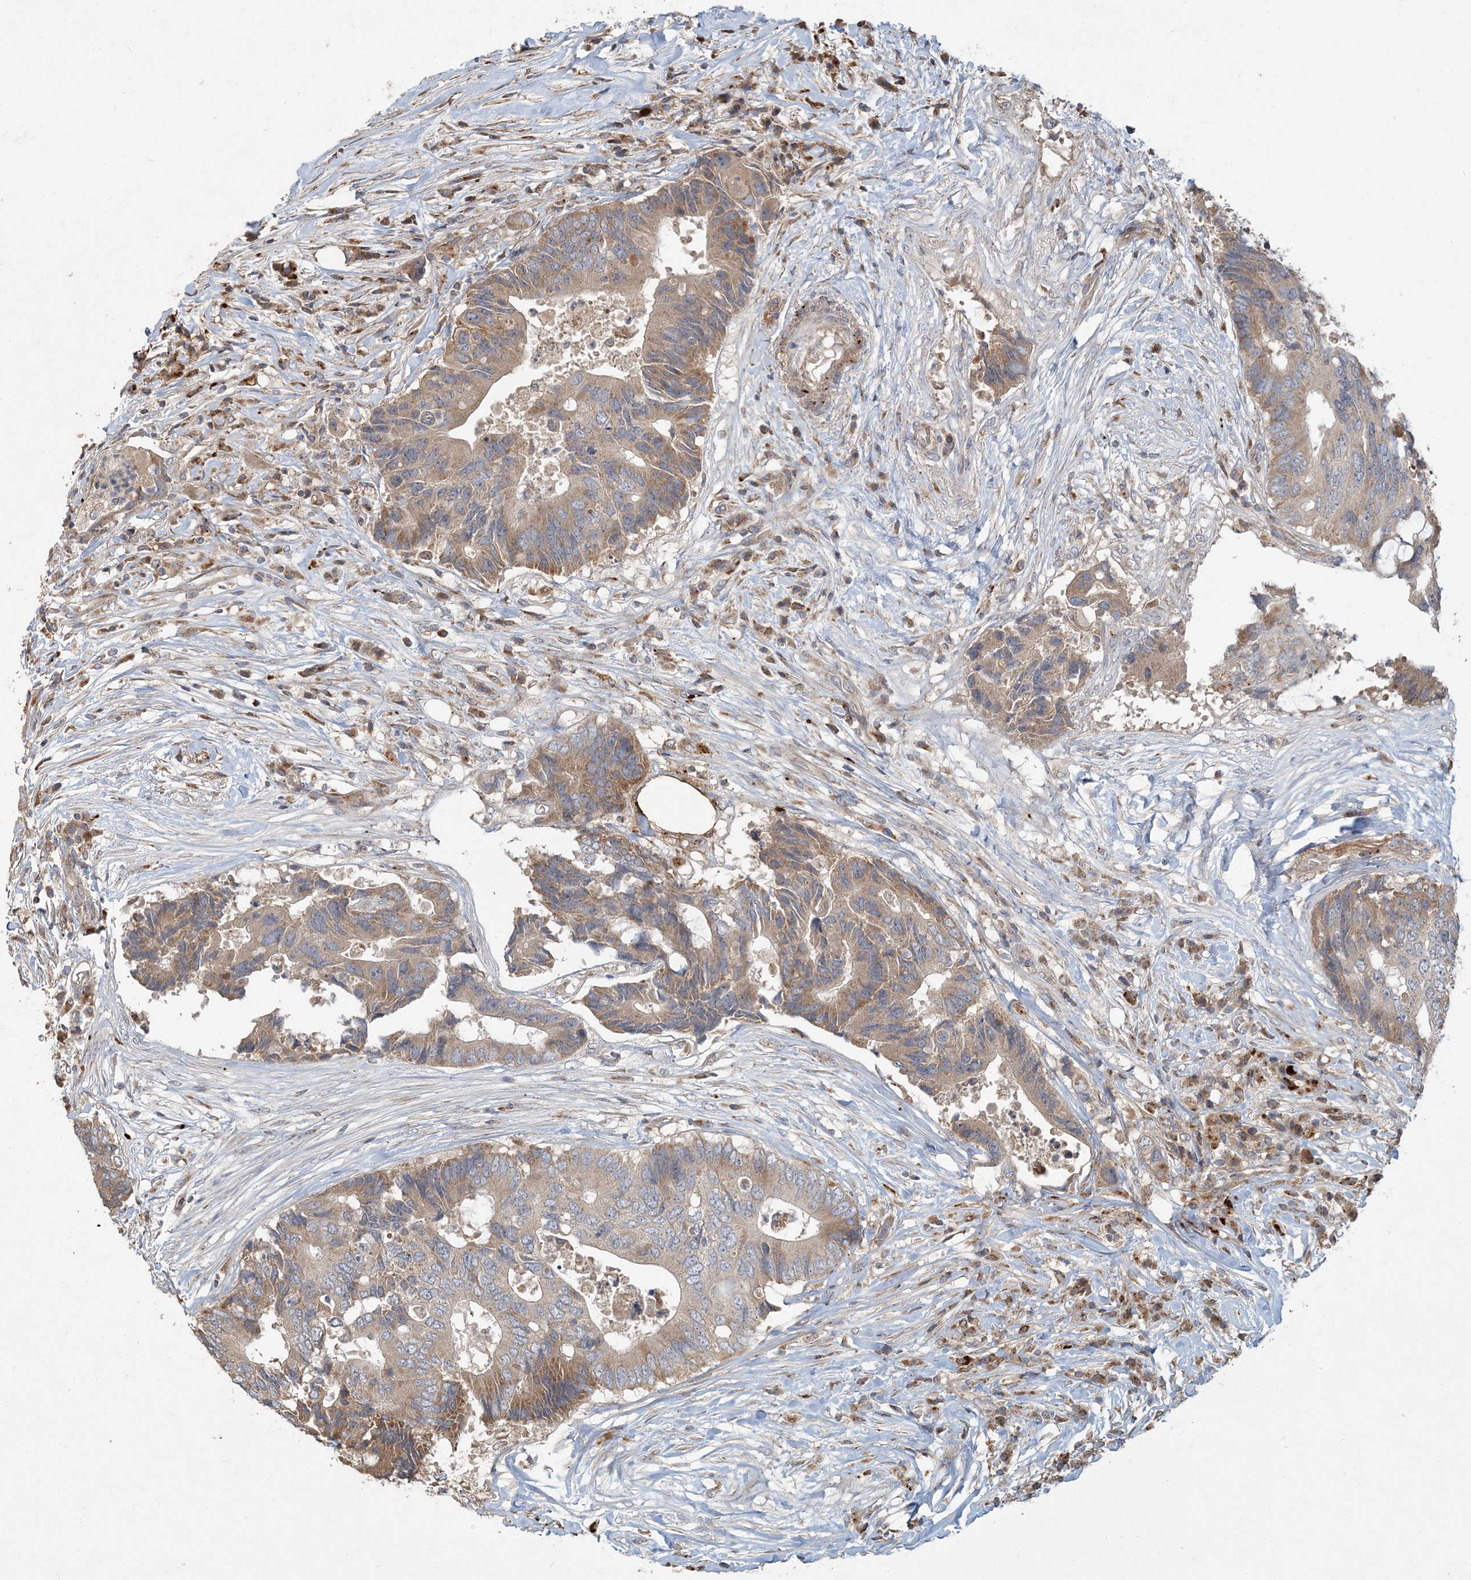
{"staining": {"intensity": "moderate", "quantity": ">75%", "location": "cytoplasmic/membranous"}, "tissue": "colorectal cancer", "cell_type": "Tumor cells", "image_type": "cancer", "snomed": [{"axis": "morphology", "description": "Adenocarcinoma, NOS"}, {"axis": "topography", "description": "Colon"}], "caption": "Tumor cells show moderate cytoplasmic/membranous staining in approximately >75% of cells in colorectal cancer (adenocarcinoma).", "gene": "LTN1", "patient": {"sex": "male", "age": 71}}